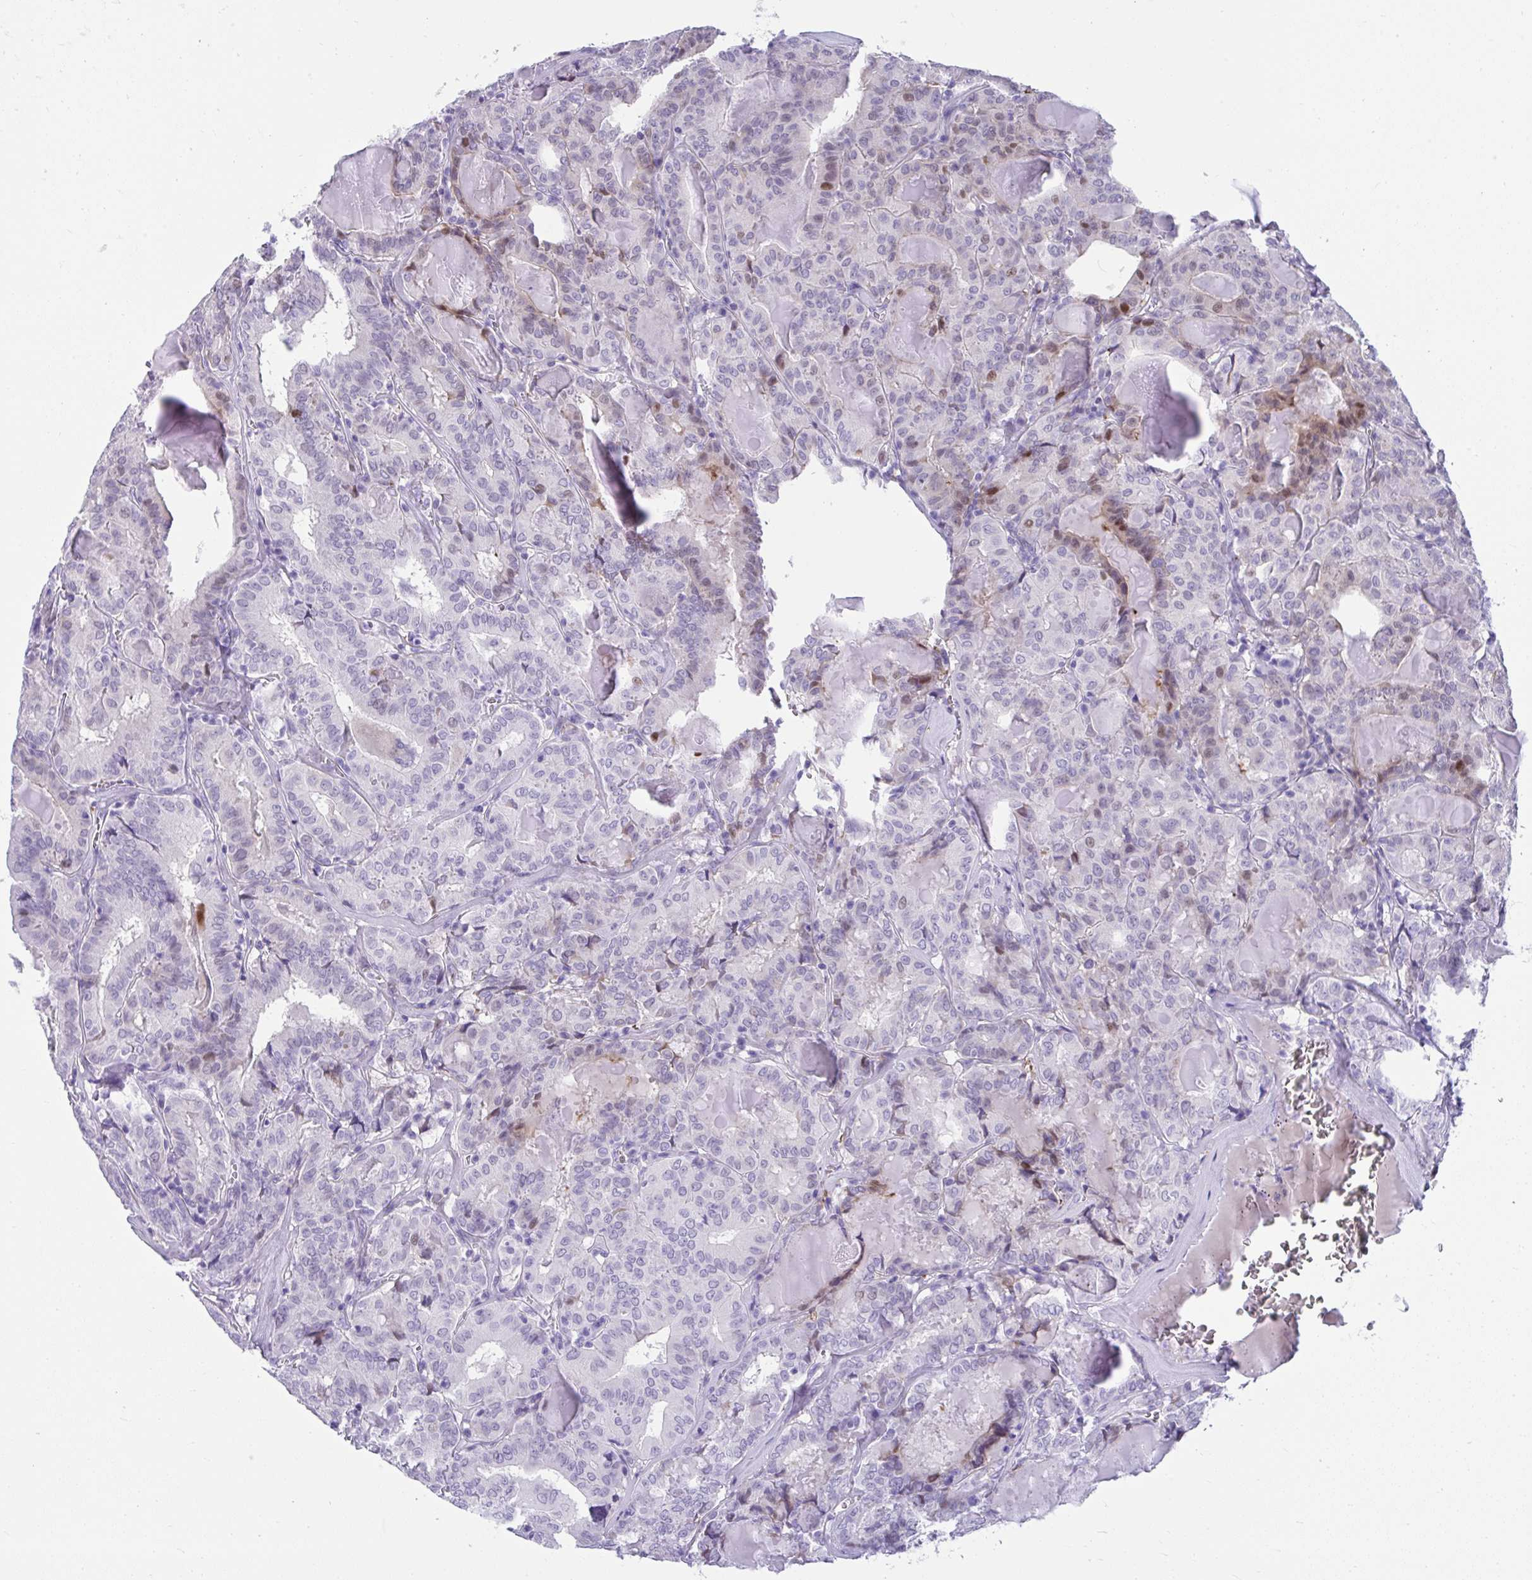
{"staining": {"intensity": "moderate", "quantity": "<25%", "location": "nuclear"}, "tissue": "thyroid cancer", "cell_type": "Tumor cells", "image_type": "cancer", "snomed": [{"axis": "morphology", "description": "Papillary adenocarcinoma, NOS"}, {"axis": "topography", "description": "Thyroid gland"}], "caption": "High-magnification brightfield microscopy of thyroid papillary adenocarcinoma stained with DAB (brown) and counterstained with hematoxylin (blue). tumor cells exhibit moderate nuclear expression is appreciated in about<25% of cells. Ihc stains the protein in brown and the nuclei are stained blue.", "gene": "ISL1", "patient": {"sex": "female", "age": 72}}